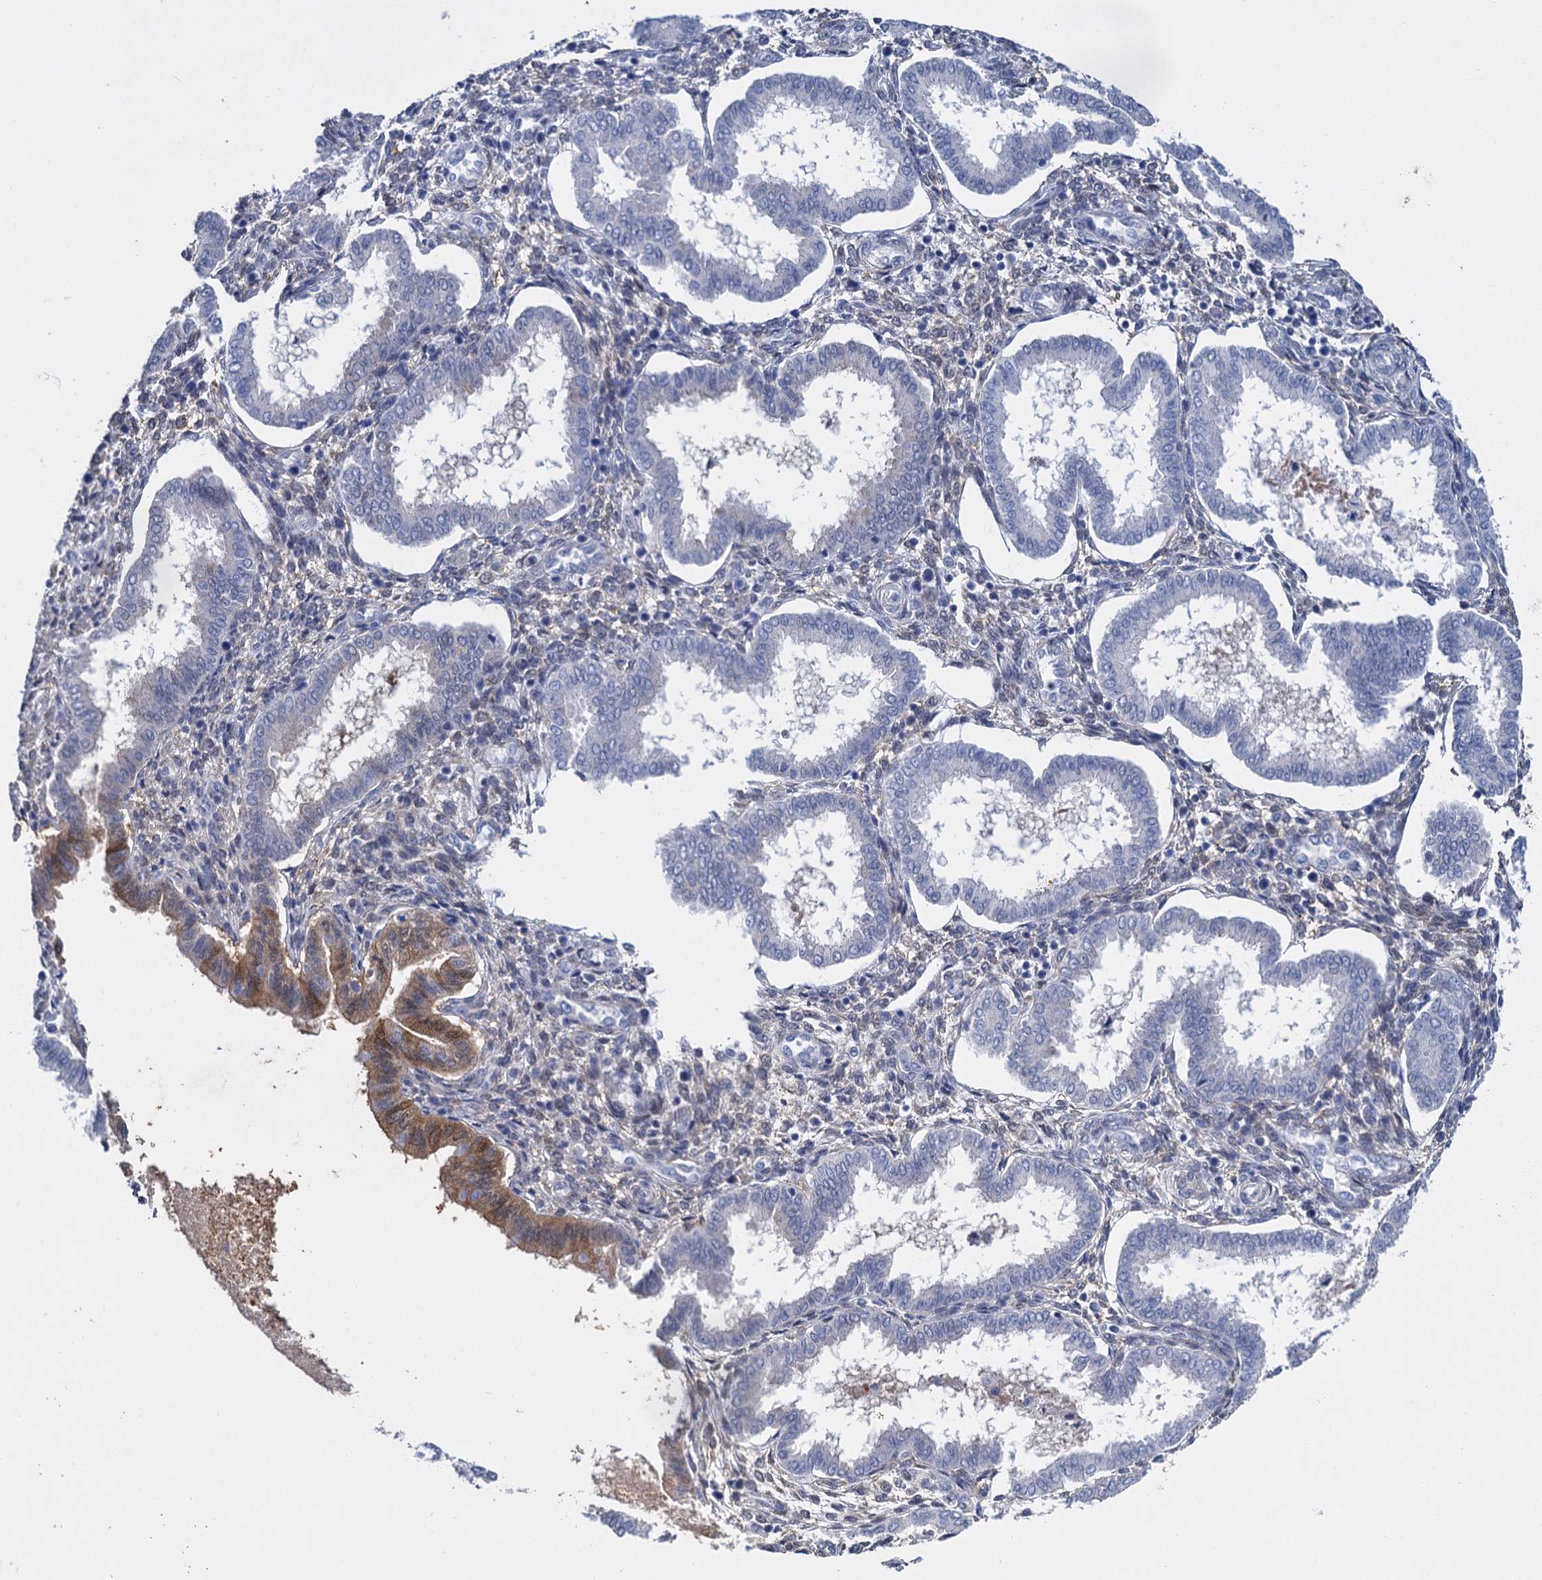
{"staining": {"intensity": "negative", "quantity": "none", "location": "none"}, "tissue": "endometrium", "cell_type": "Cells in endometrial stroma", "image_type": "normal", "snomed": [{"axis": "morphology", "description": "Normal tissue, NOS"}, {"axis": "topography", "description": "Endometrium"}], "caption": "This histopathology image is of unremarkable endometrium stained with immunohistochemistry (IHC) to label a protein in brown with the nuclei are counter-stained blue. There is no positivity in cells in endometrial stroma. Brightfield microscopy of immunohistochemistry (IHC) stained with DAB (brown) and hematoxylin (blue), captured at high magnification.", "gene": "GSTM3", "patient": {"sex": "female", "age": 24}}